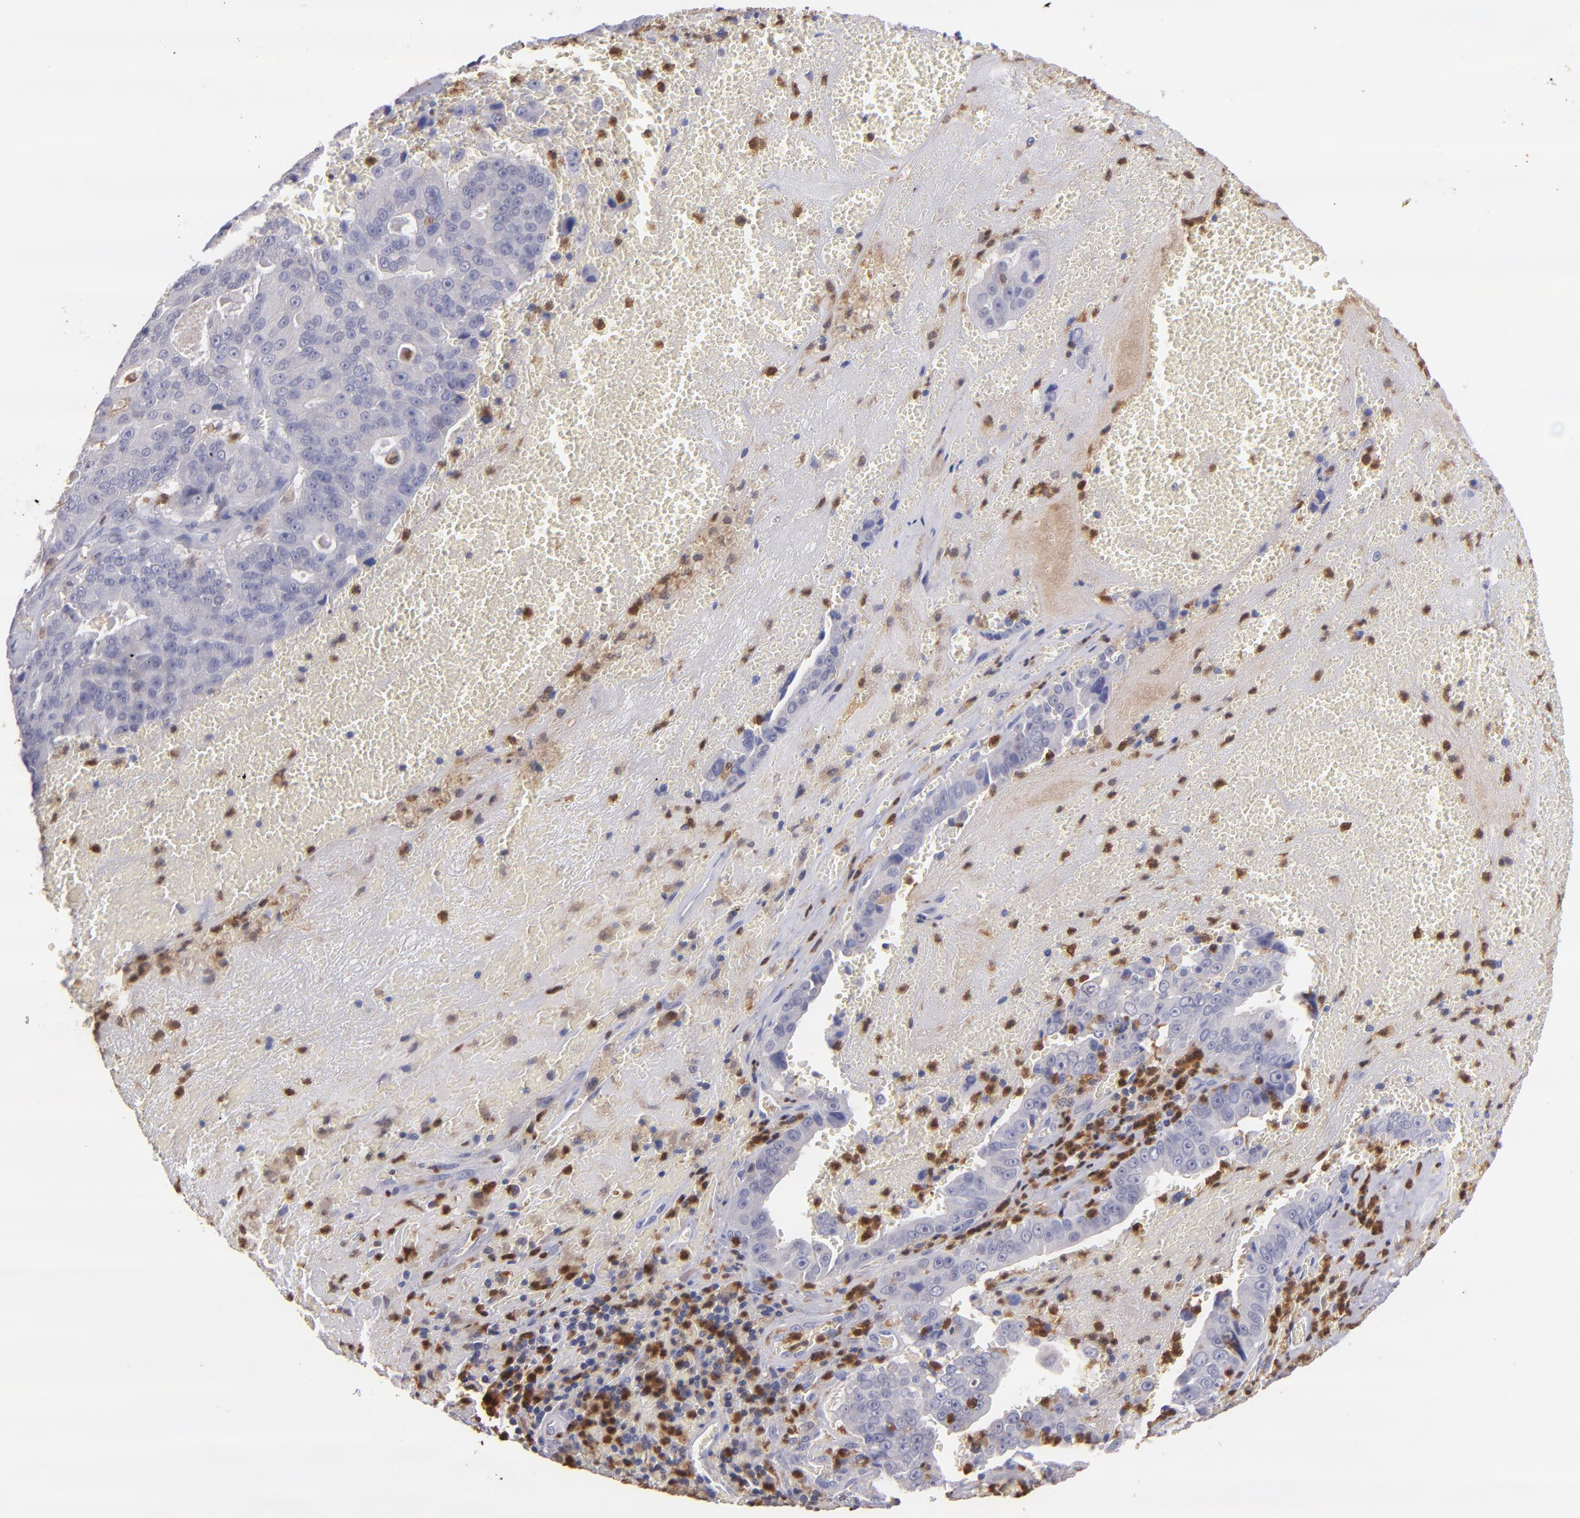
{"staining": {"intensity": "negative", "quantity": "none", "location": "none"}, "tissue": "liver cancer", "cell_type": "Tumor cells", "image_type": "cancer", "snomed": [{"axis": "morphology", "description": "Cholangiocarcinoma"}, {"axis": "topography", "description": "Liver"}], "caption": "This is a image of immunohistochemistry (IHC) staining of liver cancer (cholangiocarcinoma), which shows no positivity in tumor cells. Nuclei are stained in blue.", "gene": "PRKCD", "patient": {"sex": "female", "age": 79}}